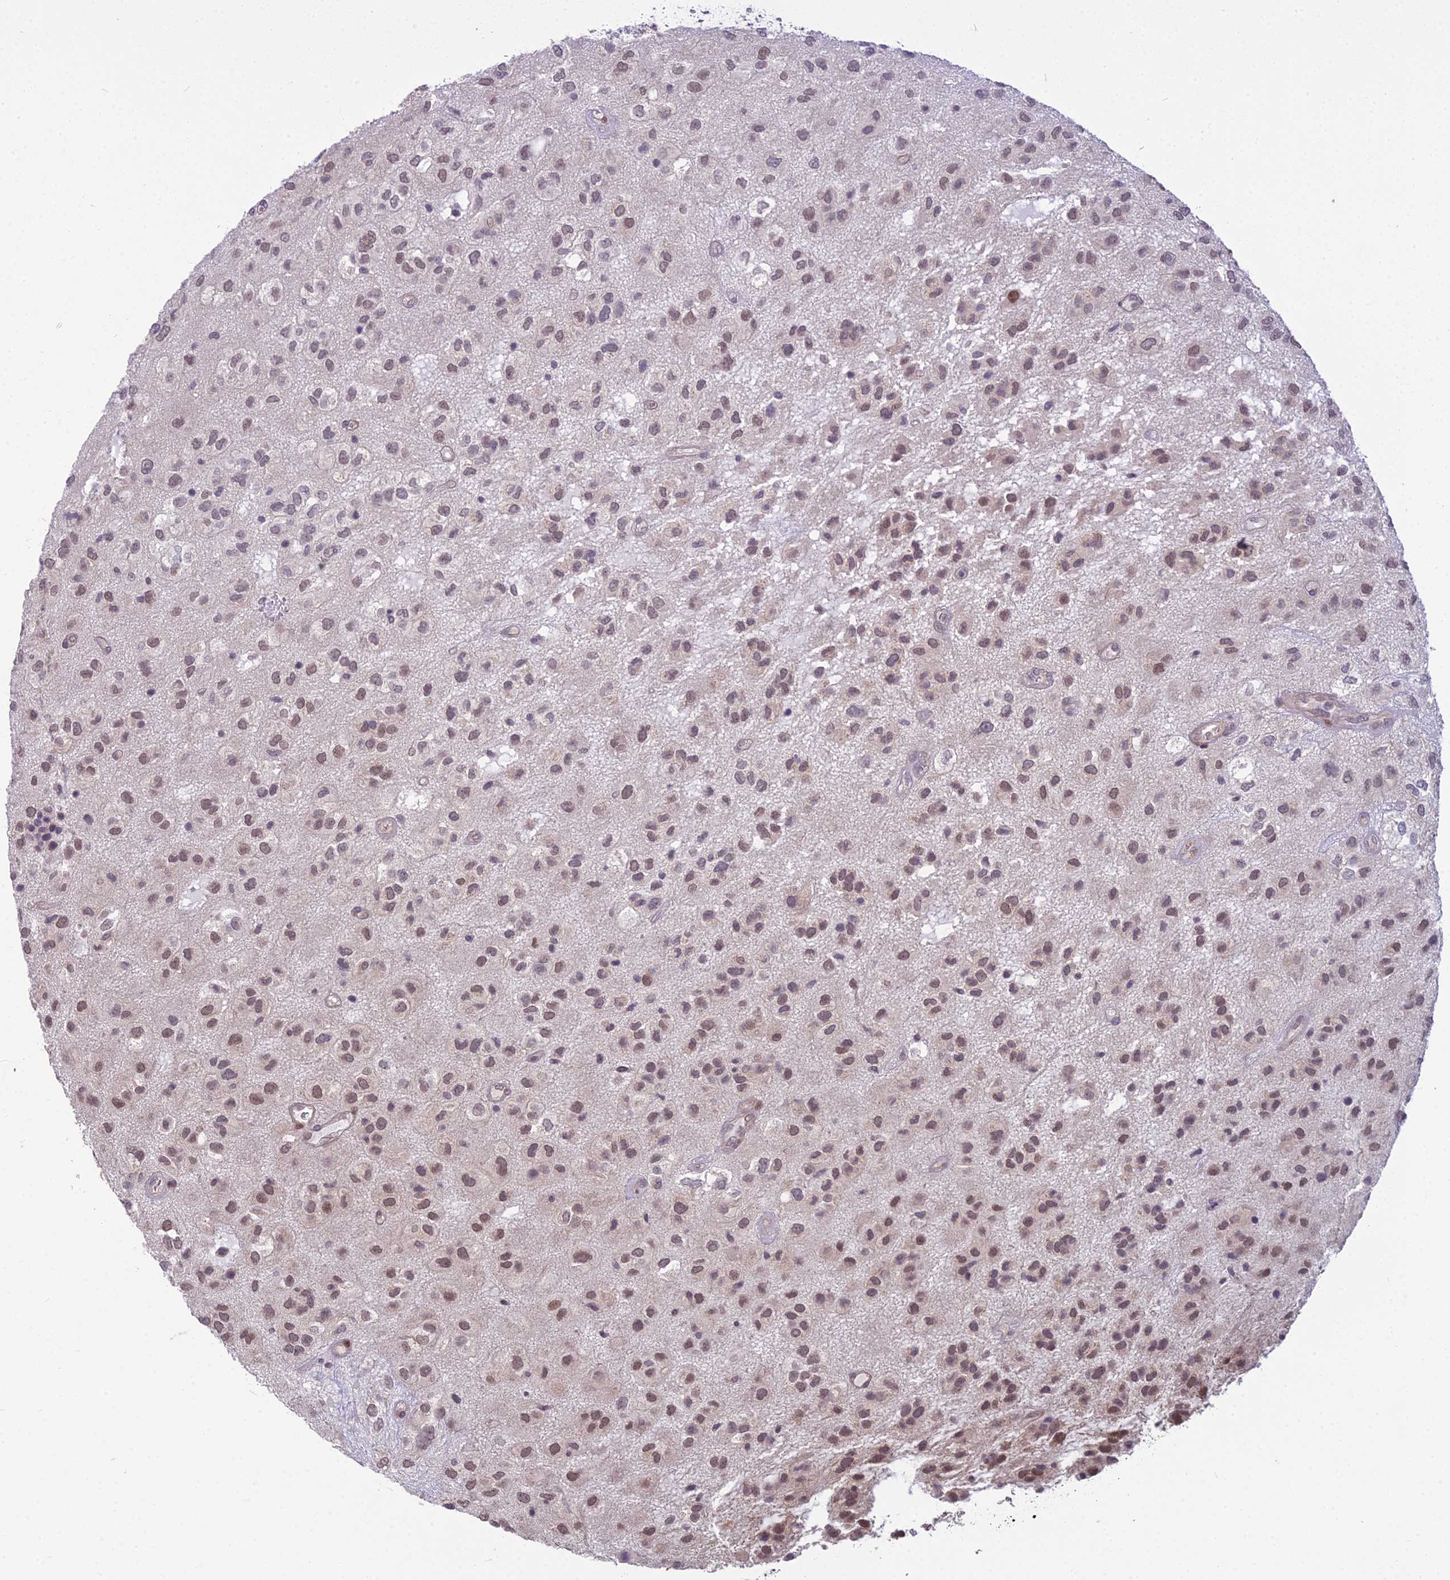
{"staining": {"intensity": "moderate", "quantity": "25%-75%", "location": "nuclear"}, "tissue": "glioma", "cell_type": "Tumor cells", "image_type": "cancer", "snomed": [{"axis": "morphology", "description": "Glioma, malignant, Low grade"}, {"axis": "topography", "description": "Brain"}], "caption": "High-magnification brightfield microscopy of glioma stained with DAB (3,3'-diaminobenzidine) (brown) and counterstained with hematoxylin (blue). tumor cells exhibit moderate nuclear positivity is present in approximately25%-75% of cells.", "gene": "AP1M1", "patient": {"sex": "male", "age": 66}}